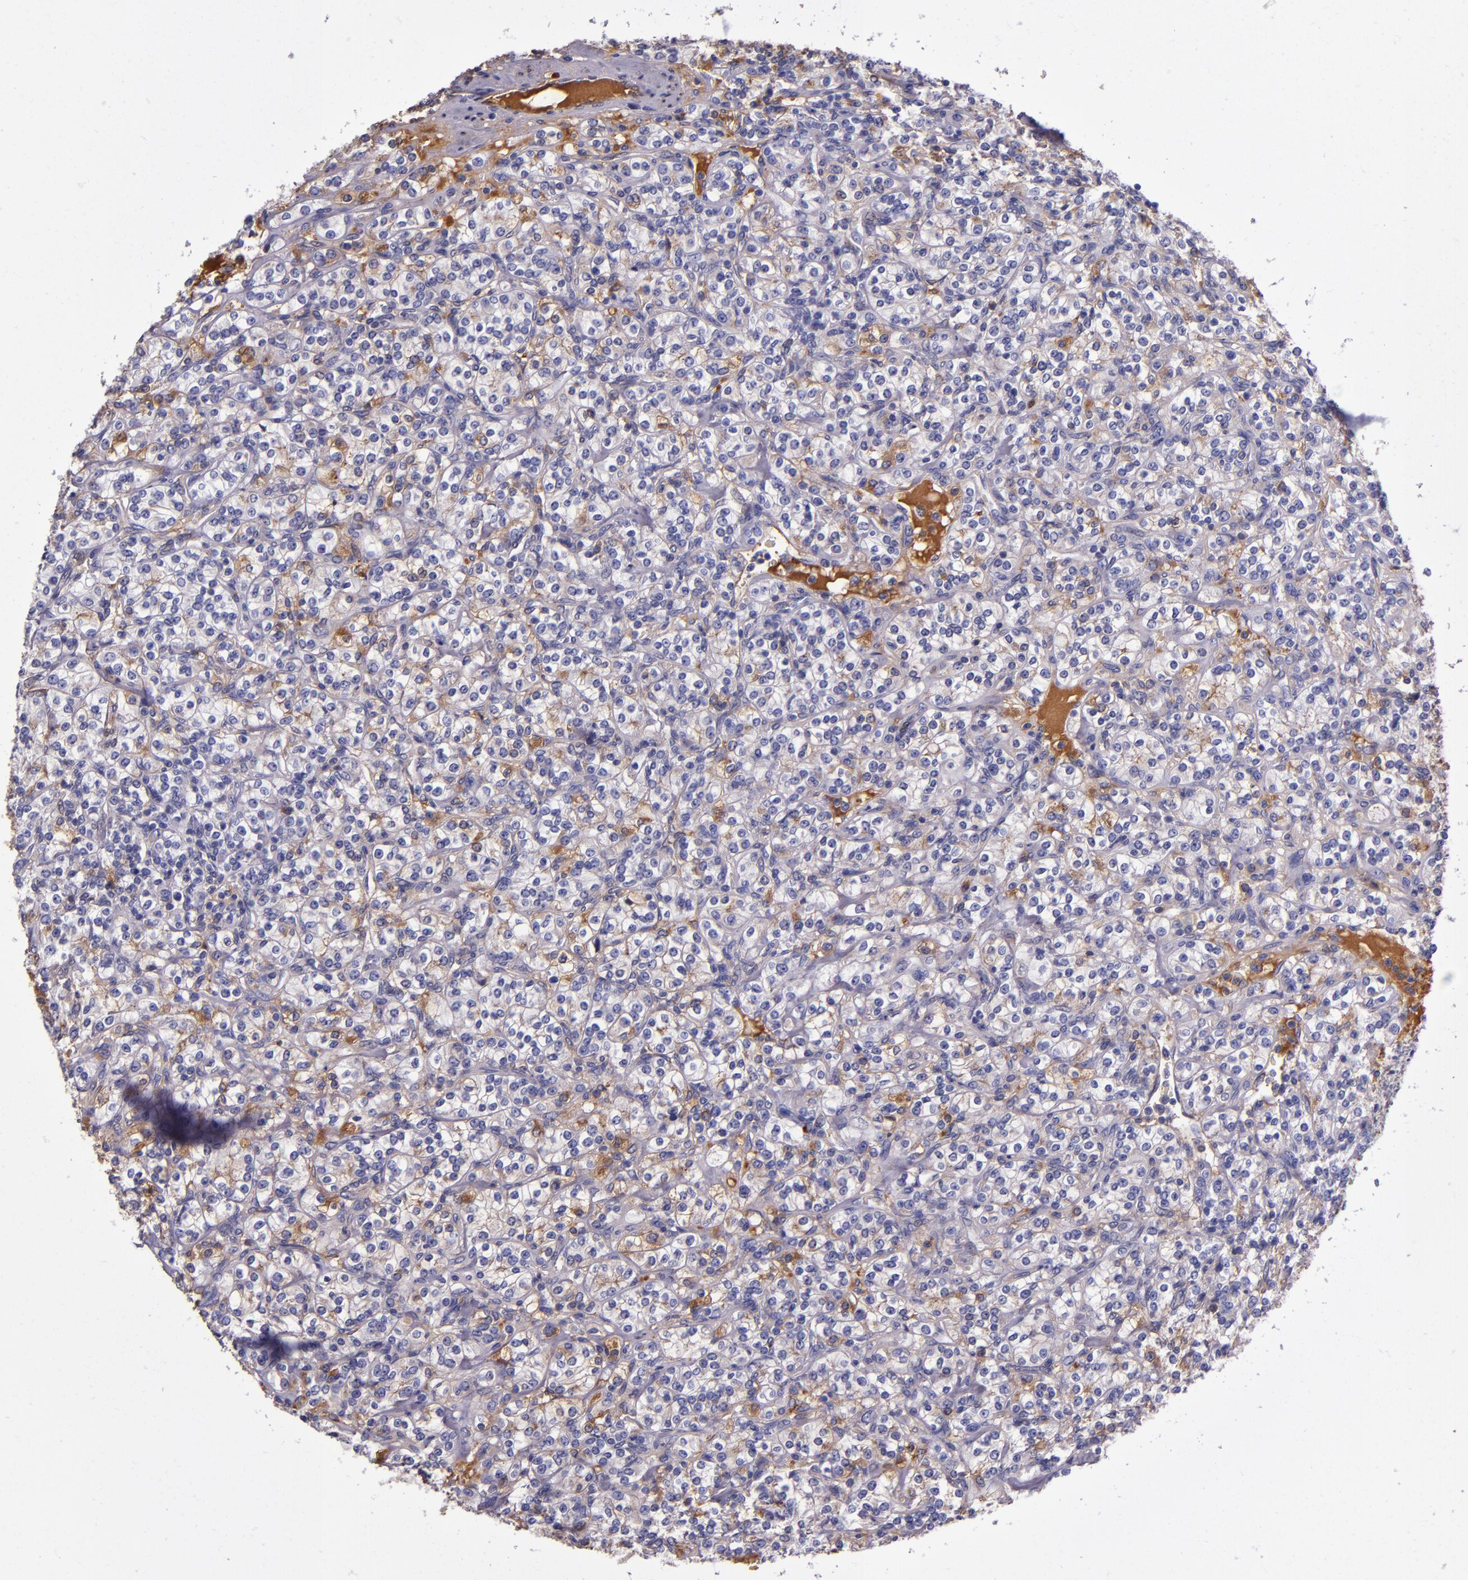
{"staining": {"intensity": "weak", "quantity": "<25%", "location": "cytoplasmic/membranous"}, "tissue": "renal cancer", "cell_type": "Tumor cells", "image_type": "cancer", "snomed": [{"axis": "morphology", "description": "Adenocarcinoma, NOS"}, {"axis": "topography", "description": "Kidney"}], "caption": "Immunohistochemistry of renal adenocarcinoma displays no positivity in tumor cells.", "gene": "CLEC3B", "patient": {"sex": "male", "age": 77}}